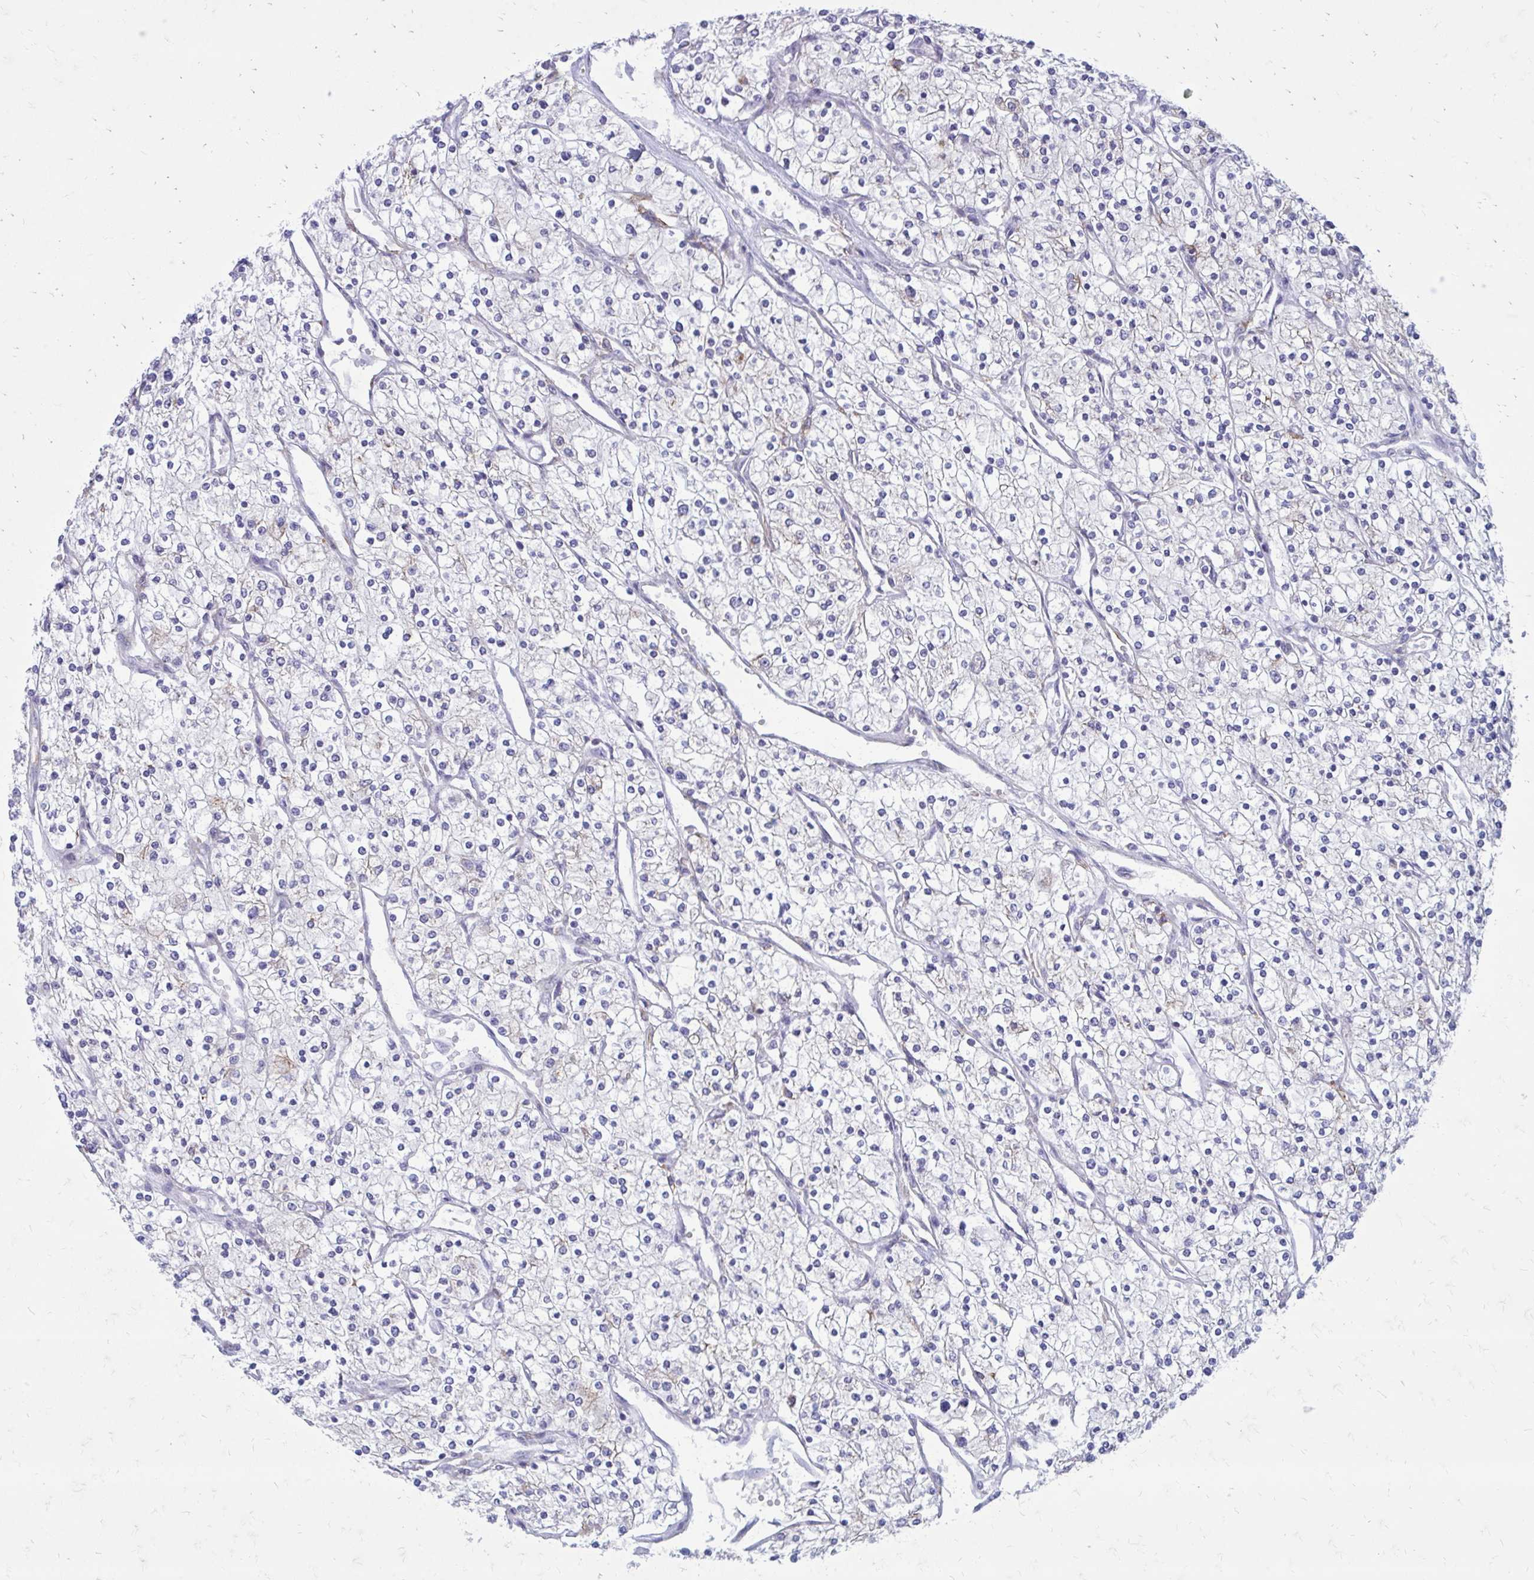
{"staining": {"intensity": "negative", "quantity": "none", "location": "none"}, "tissue": "renal cancer", "cell_type": "Tumor cells", "image_type": "cancer", "snomed": [{"axis": "morphology", "description": "Adenocarcinoma, NOS"}, {"axis": "topography", "description": "Kidney"}], "caption": "DAB (3,3'-diaminobenzidine) immunohistochemical staining of human adenocarcinoma (renal) demonstrates no significant staining in tumor cells.", "gene": "CLTA", "patient": {"sex": "male", "age": 80}}